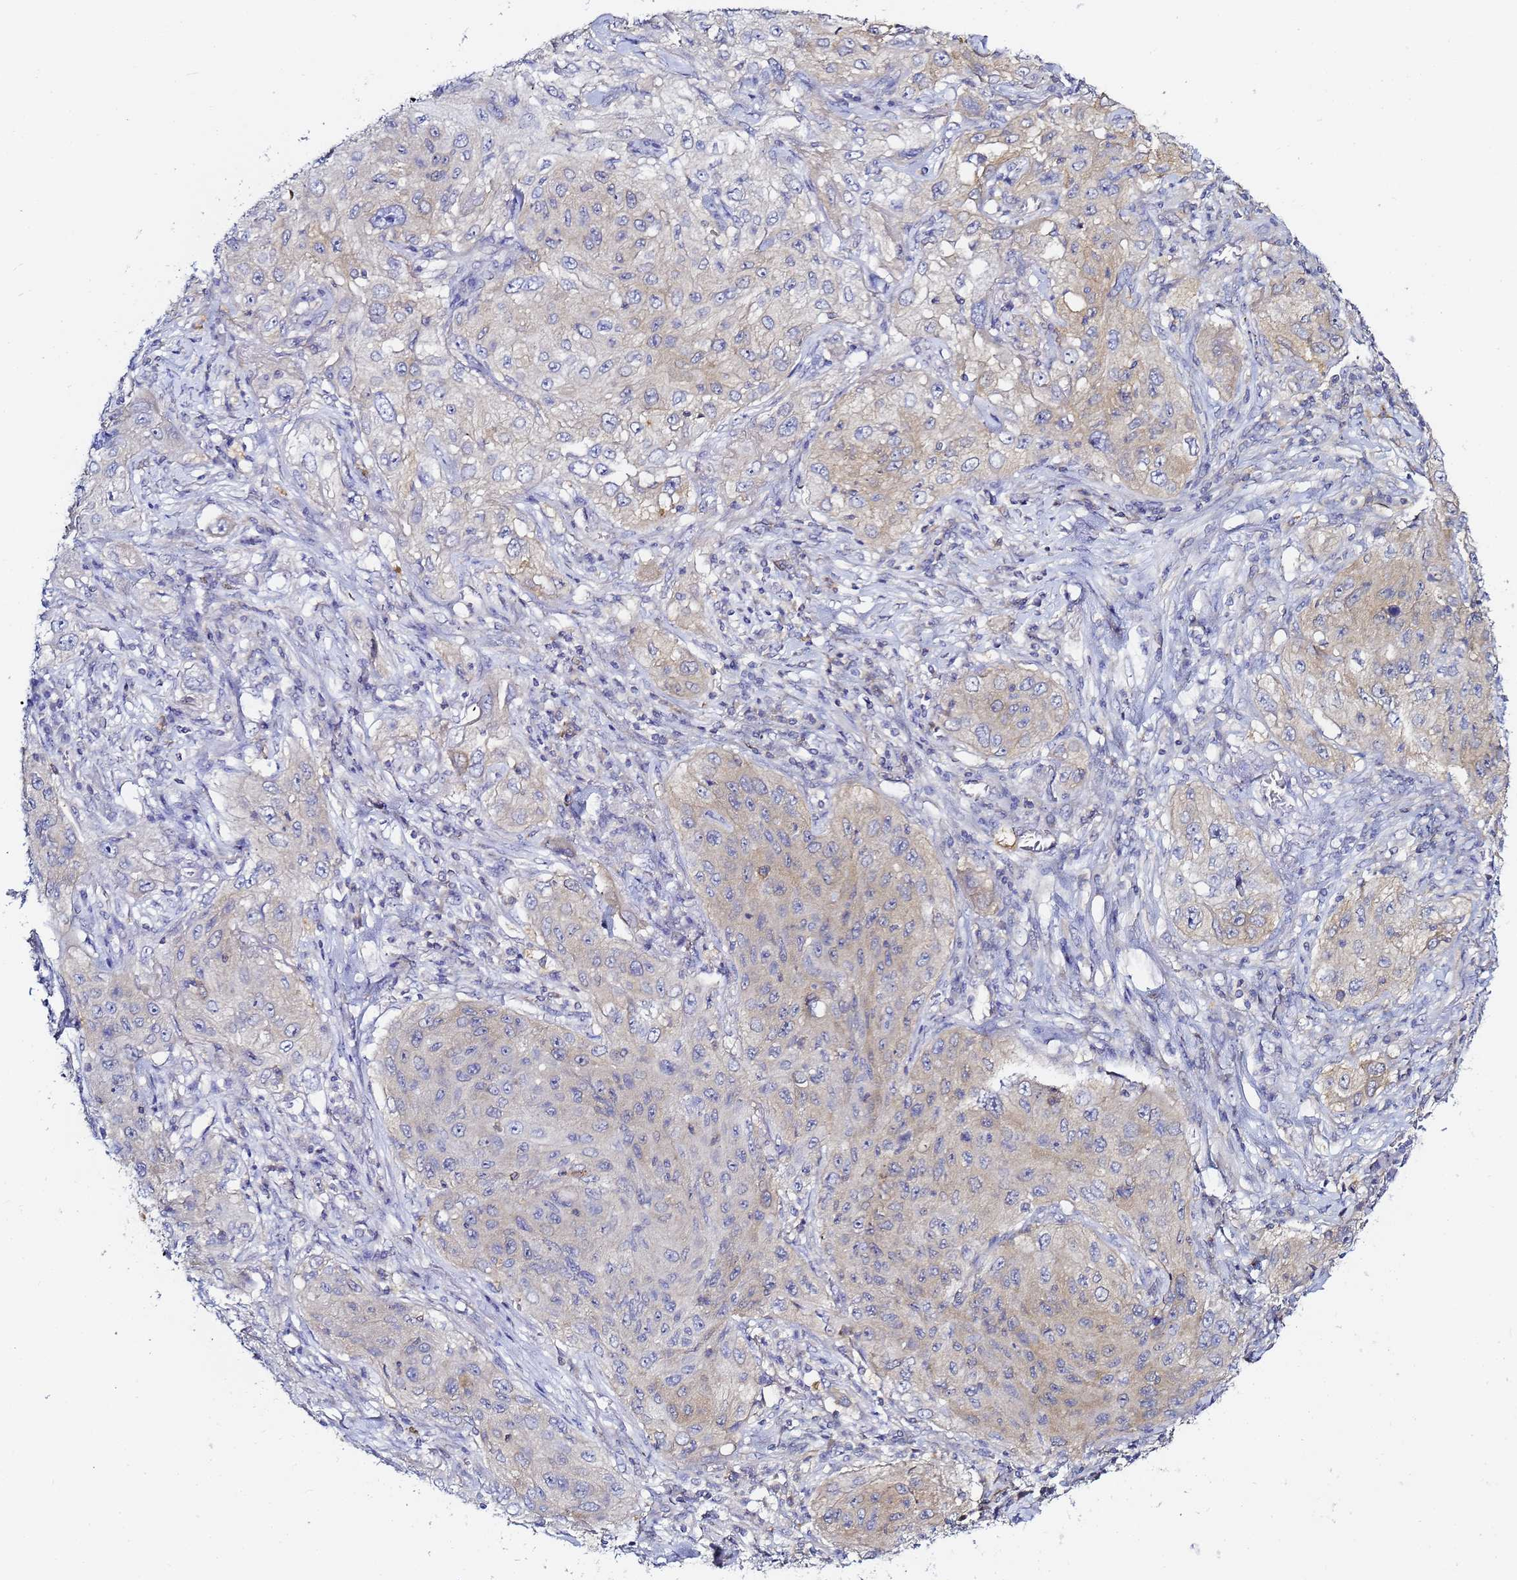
{"staining": {"intensity": "weak", "quantity": "25%-75%", "location": "cytoplasmic/membranous"}, "tissue": "lung cancer", "cell_type": "Tumor cells", "image_type": "cancer", "snomed": [{"axis": "morphology", "description": "Squamous cell carcinoma, NOS"}, {"axis": "topography", "description": "Lung"}], "caption": "IHC of squamous cell carcinoma (lung) exhibits low levels of weak cytoplasmic/membranous staining in approximately 25%-75% of tumor cells. (Stains: DAB (3,3'-diaminobenzidine) in brown, nuclei in blue, Microscopy: brightfield microscopy at high magnification).", "gene": "LENG1", "patient": {"sex": "female", "age": 69}}